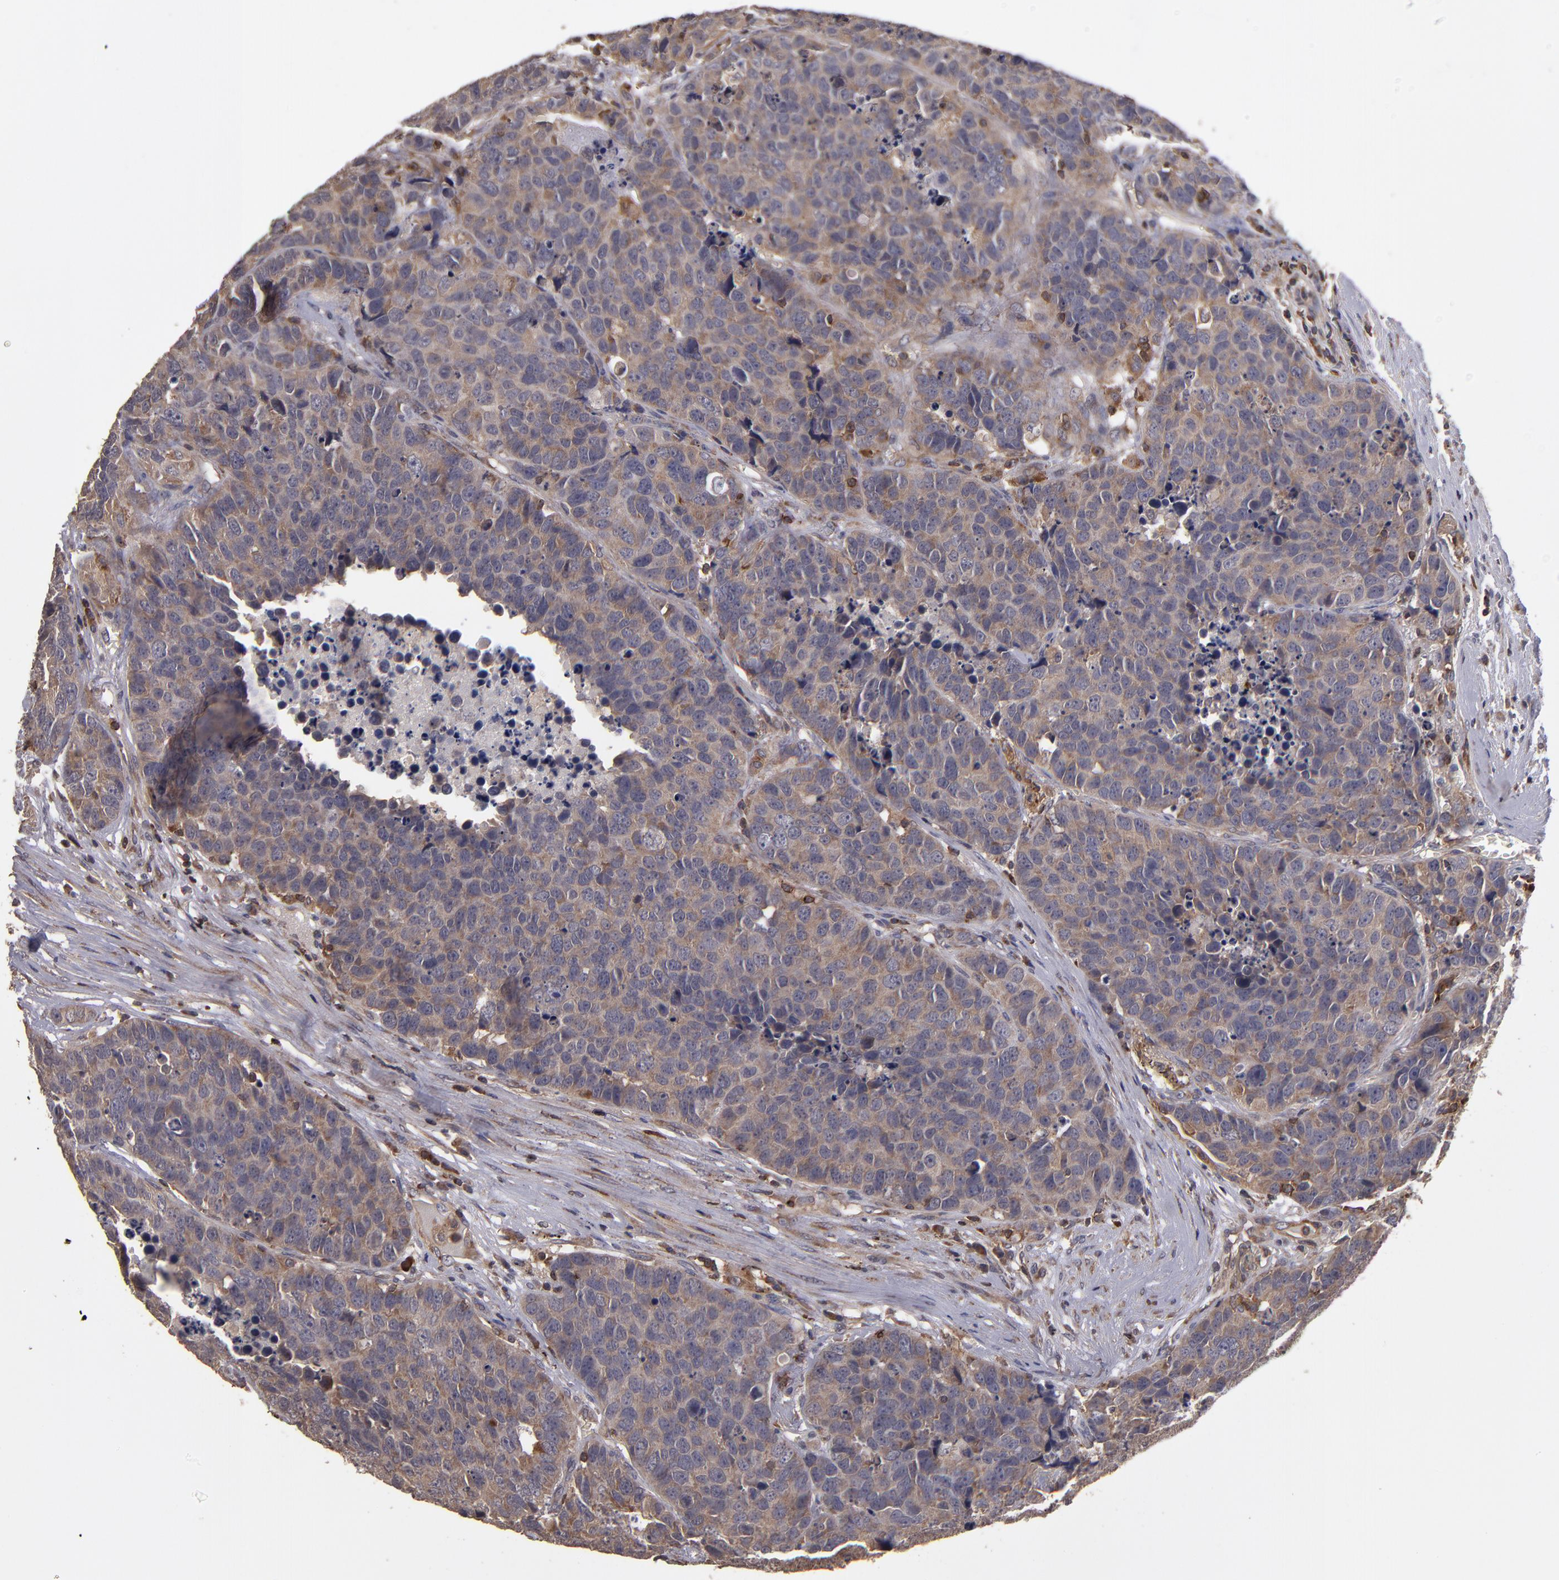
{"staining": {"intensity": "moderate", "quantity": "25%-75%", "location": "cytoplasmic/membranous"}, "tissue": "carcinoid", "cell_type": "Tumor cells", "image_type": "cancer", "snomed": [{"axis": "morphology", "description": "Carcinoid, malignant, NOS"}, {"axis": "topography", "description": "Lung"}], "caption": "Moderate cytoplasmic/membranous protein staining is appreciated in about 25%-75% of tumor cells in malignant carcinoid.", "gene": "NF2", "patient": {"sex": "male", "age": 60}}